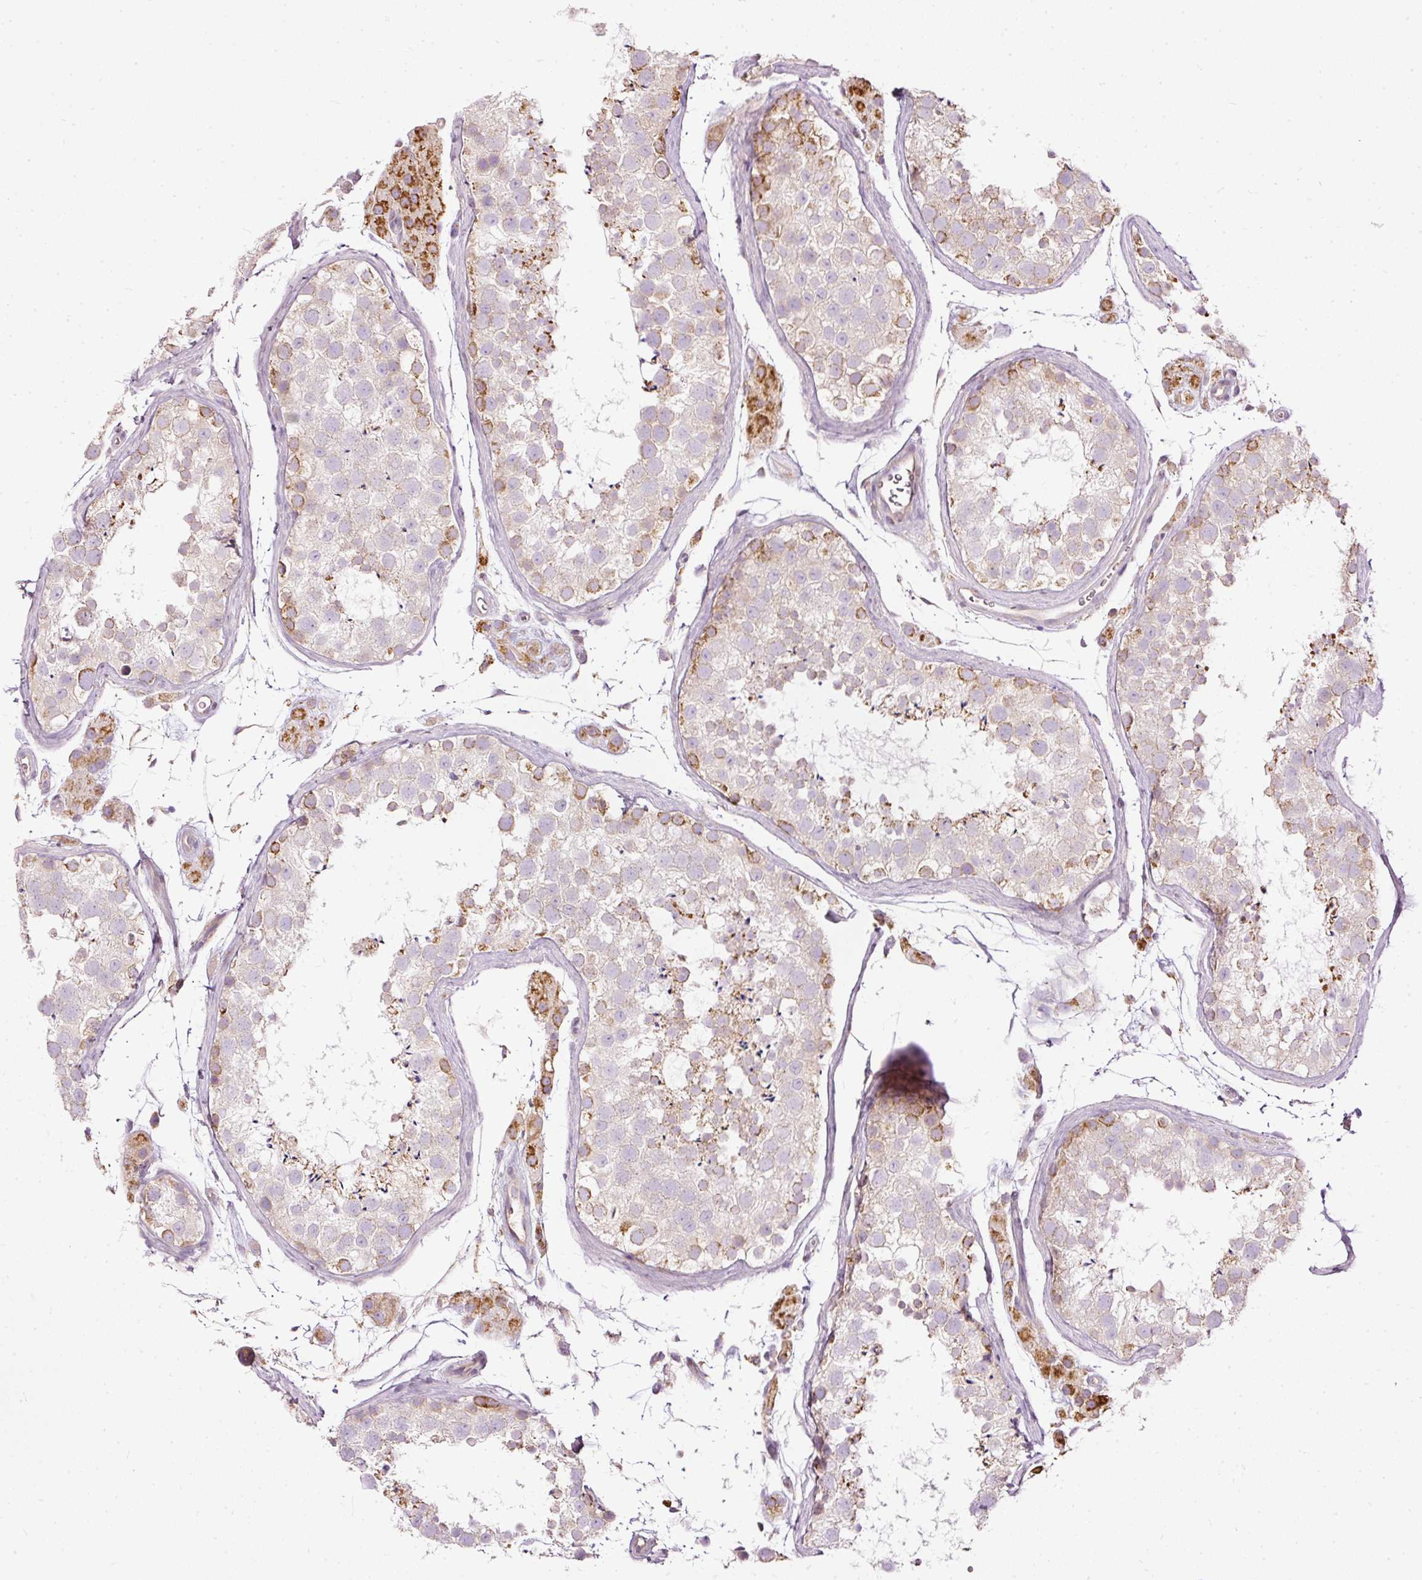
{"staining": {"intensity": "moderate", "quantity": "<25%", "location": "cytoplasmic/membranous"}, "tissue": "testis", "cell_type": "Cells in seminiferous ducts", "image_type": "normal", "snomed": [{"axis": "morphology", "description": "Normal tissue, NOS"}, {"axis": "topography", "description": "Testis"}], "caption": "Human testis stained for a protein (brown) exhibits moderate cytoplasmic/membranous positive positivity in about <25% of cells in seminiferous ducts.", "gene": "PAQR9", "patient": {"sex": "male", "age": 41}}